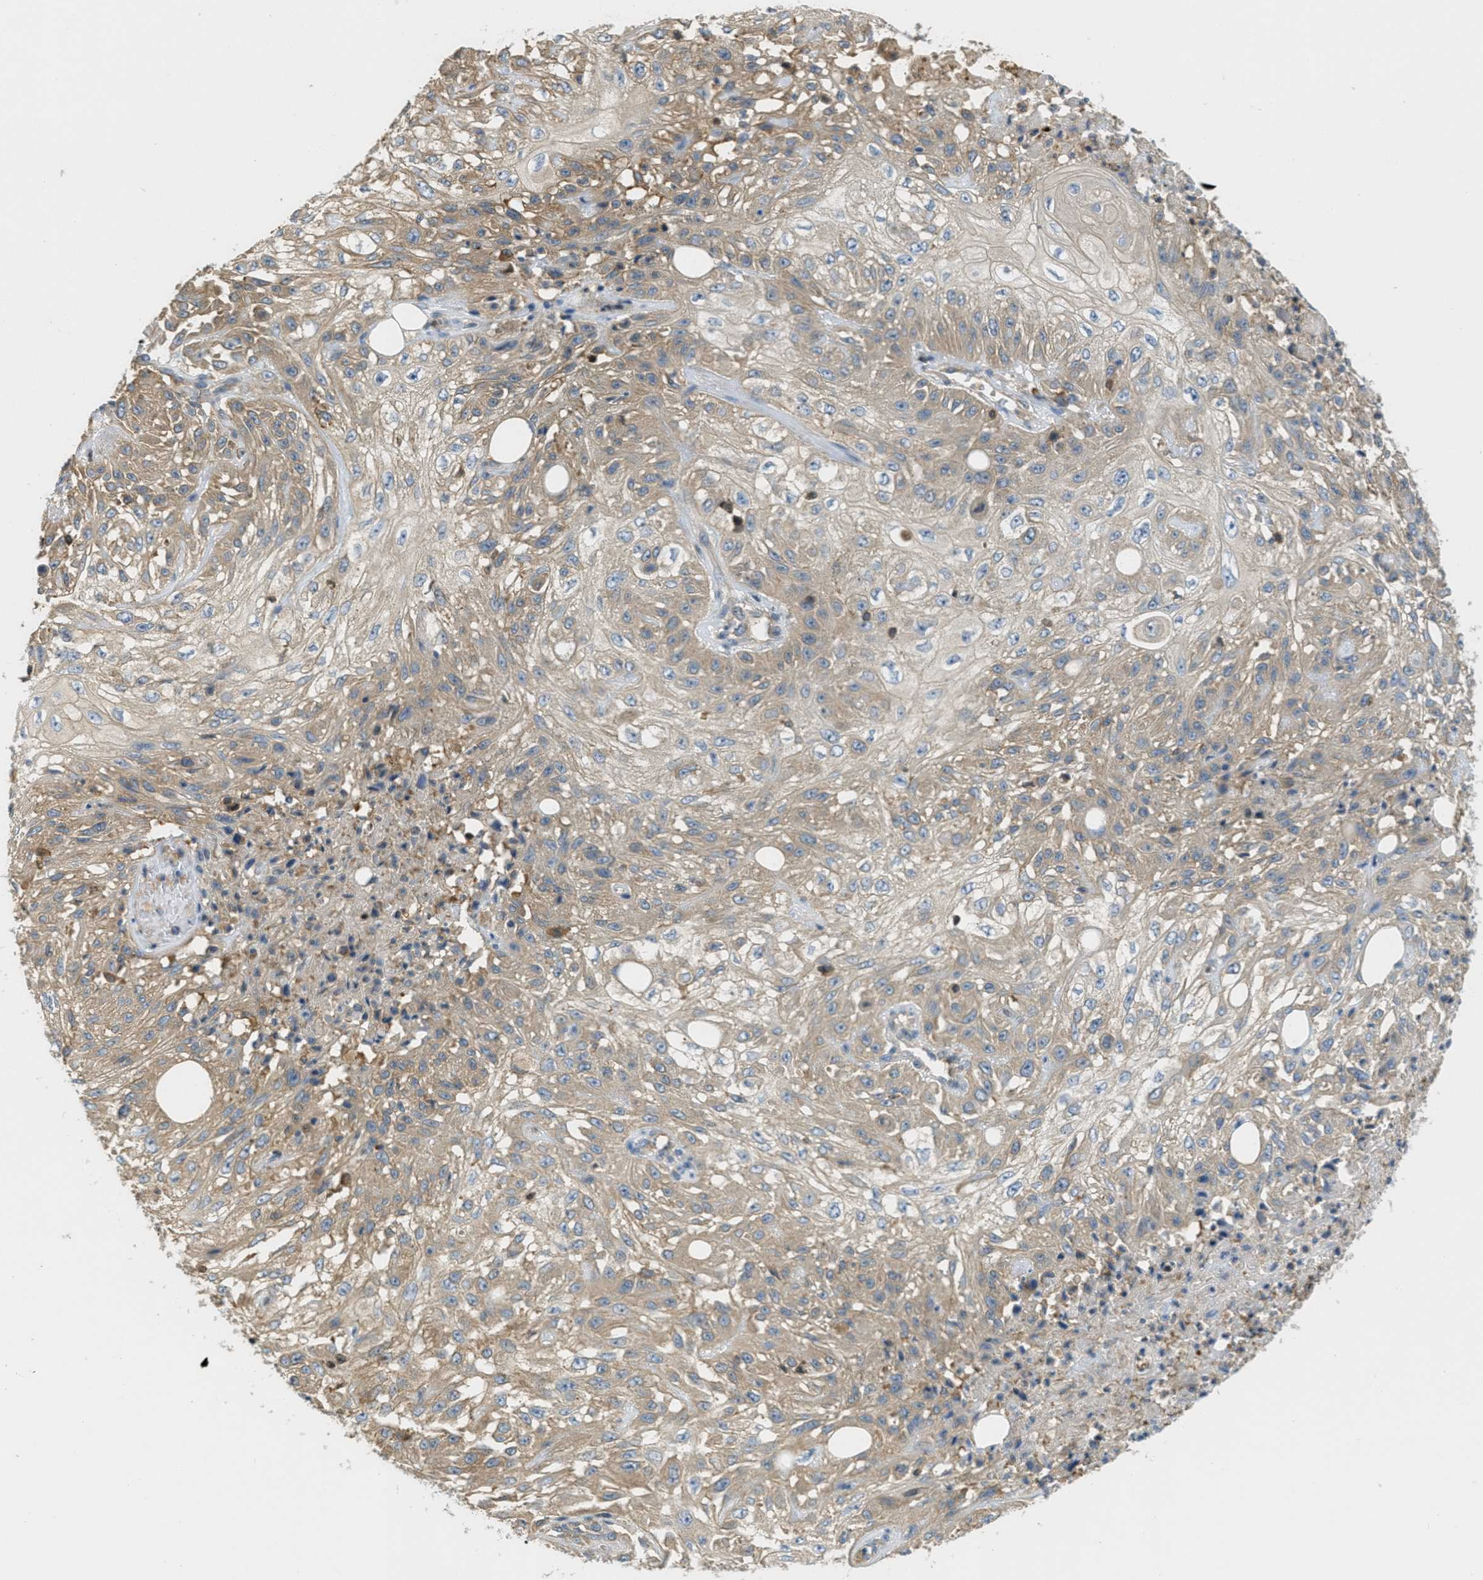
{"staining": {"intensity": "weak", "quantity": "25%-75%", "location": "cytoplasmic/membranous"}, "tissue": "skin cancer", "cell_type": "Tumor cells", "image_type": "cancer", "snomed": [{"axis": "morphology", "description": "Squamous cell carcinoma, NOS"}, {"axis": "morphology", "description": "Squamous cell carcinoma, metastatic, NOS"}, {"axis": "topography", "description": "Skin"}, {"axis": "topography", "description": "Lymph node"}], "caption": "A brown stain shows weak cytoplasmic/membranous positivity of a protein in skin cancer (squamous cell carcinoma) tumor cells. (Brightfield microscopy of DAB IHC at high magnification).", "gene": "GRIK2", "patient": {"sex": "male", "age": 75}}